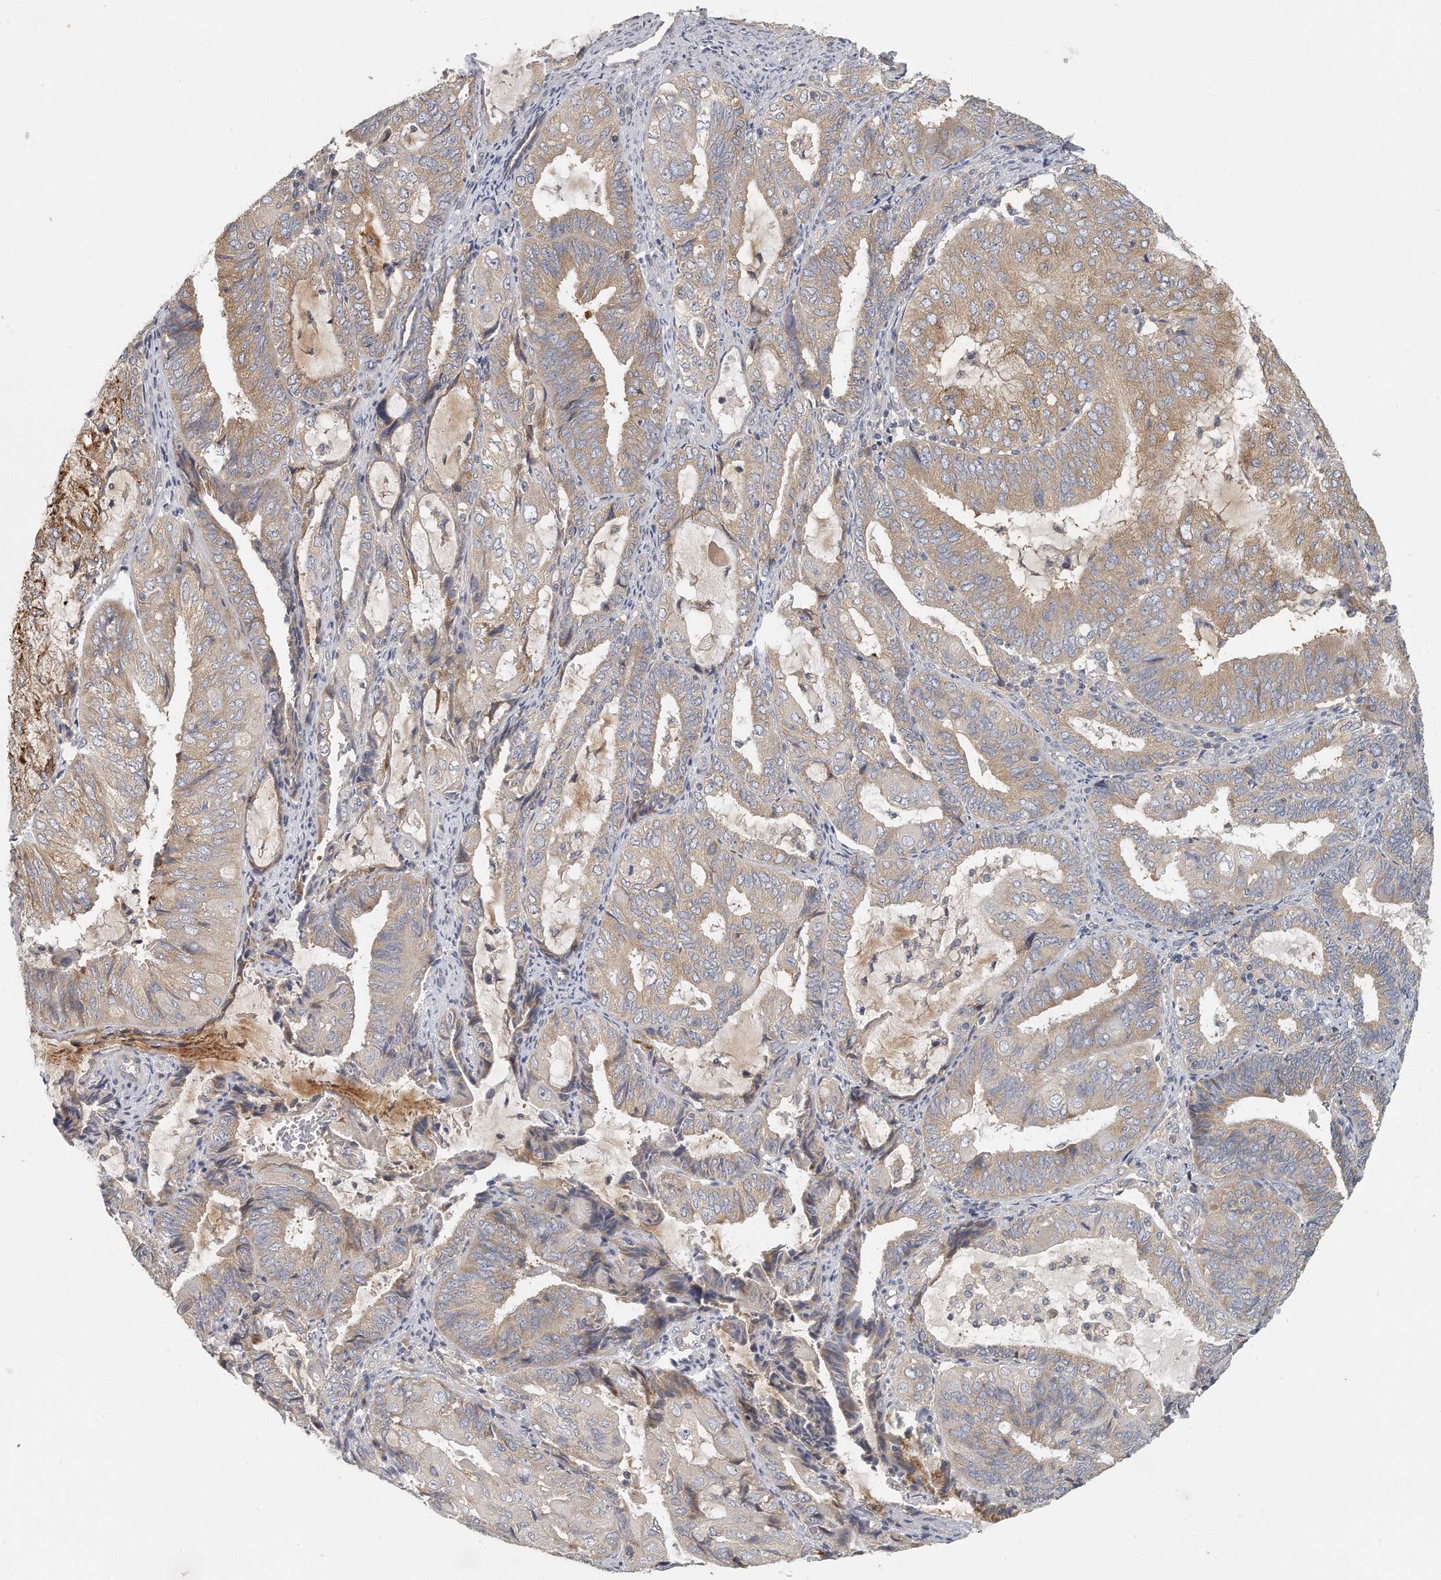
{"staining": {"intensity": "moderate", "quantity": "25%-75%", "location": "cytoplasmic/membranous"}, "tissue": "endometrial cancer", "cell_type": "Tumor cells", "image_type": "cancer", "snomed": [{"axis": "morphology", "description": "Adenocarcinoma, NOS"}, {"axis": "topography", "description": "Endometrium"}], "caption": "High-power microscopy captured an immunohistochemistry micrograph of adenocarcinoma (endometrial), revealing moderate cytoplasmic/membranous expression in about 25%-75% of tumor cells.", "gene": "EIF3I", "patient": {"sex": "female", "age": 81}}